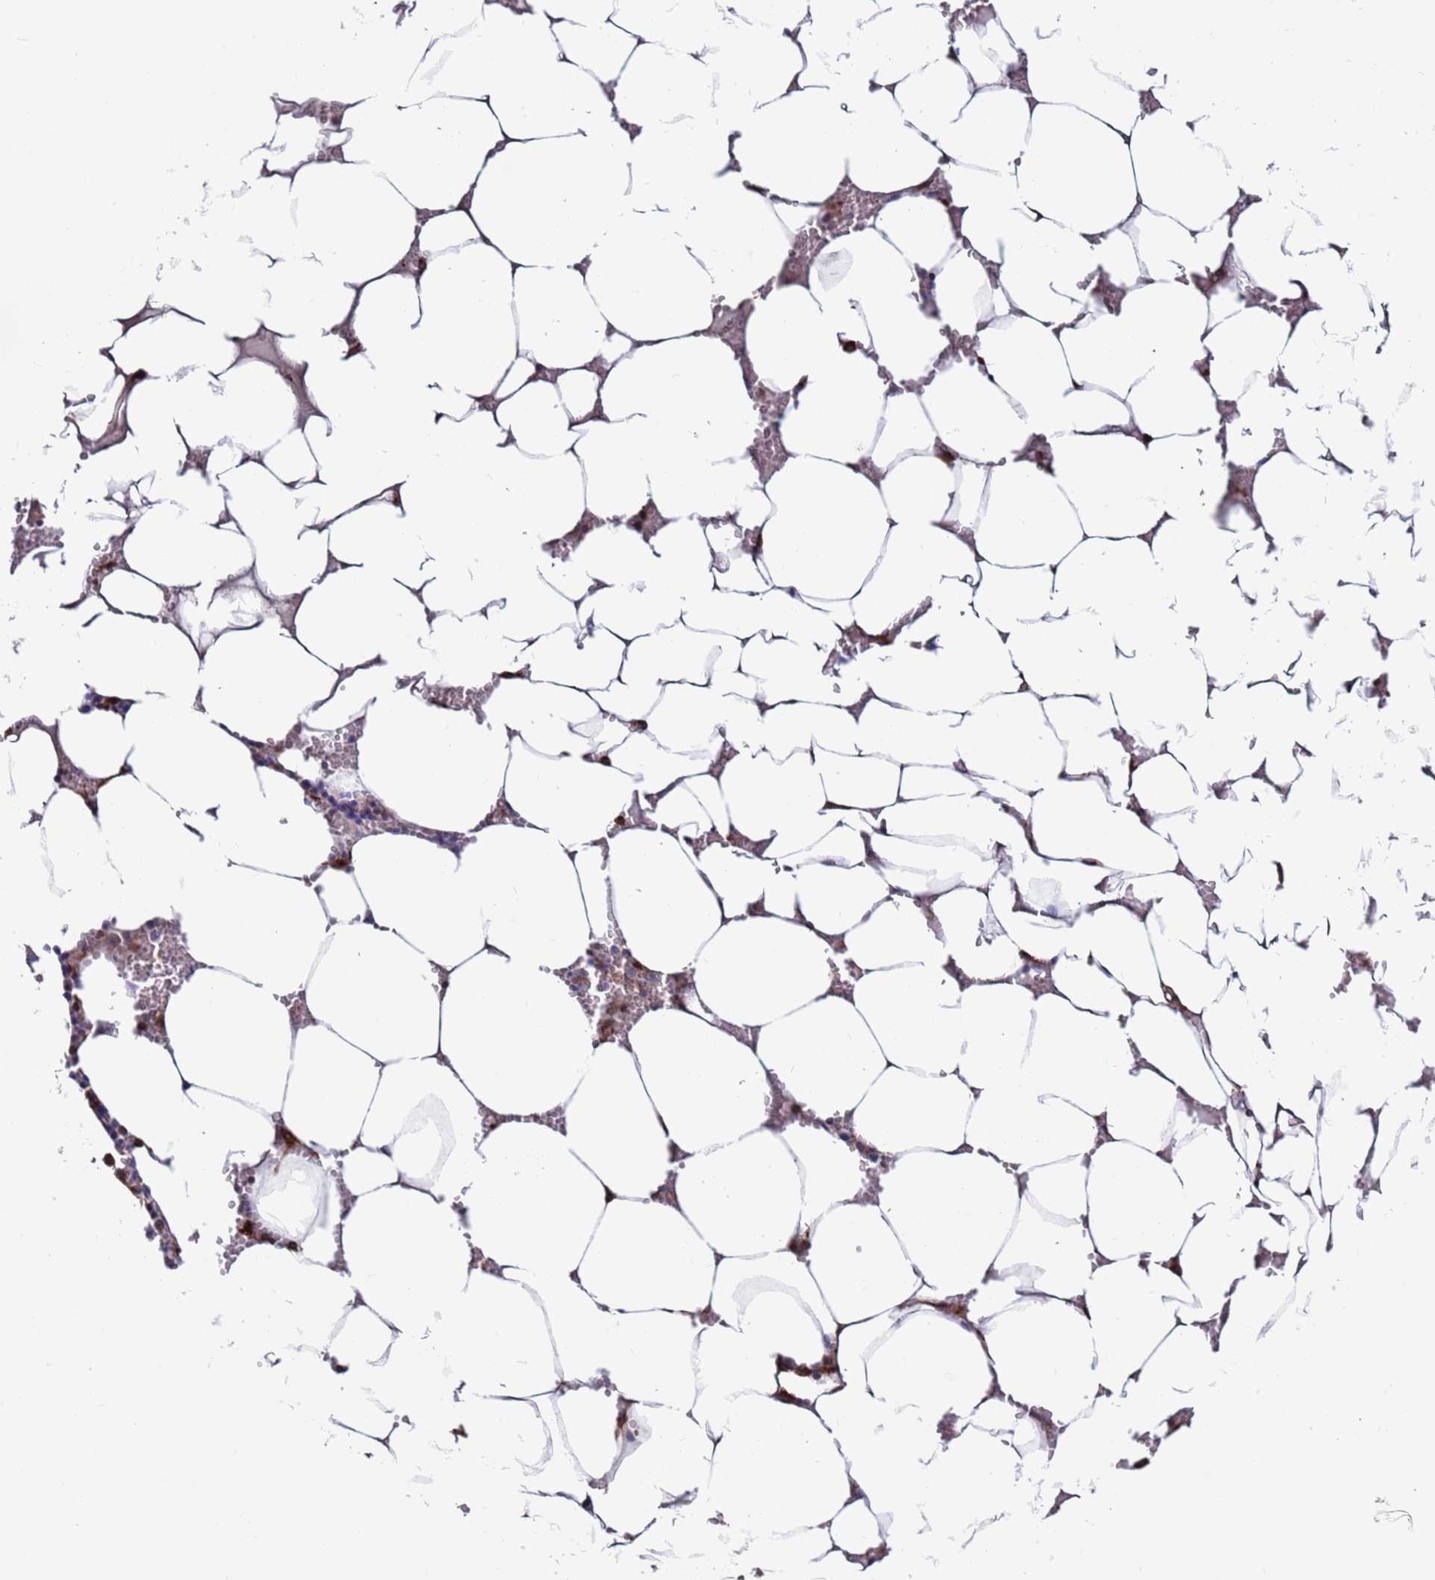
{"staining": {"intensity": "moderate", "quantity": "25%-75%", "location": "cytoplasmic/membranous"}, "tissue": "bone marrow", "cell_type": "Hematopoietic cells", "image_type": "normal", "snomed": [{"axis": "morphology", "description": "Normal tissue, NOS"}, {"axis": "topography", "description": "Bone marrow"}], "caption": "Human bone marrow stained with a brown dye shows moderate cytoplasmic/membranous positive expression in about 25%-75% of hematopoietic cells.", "gene": "GREB1L", "patient": {"sex": "male", "age": 70}}